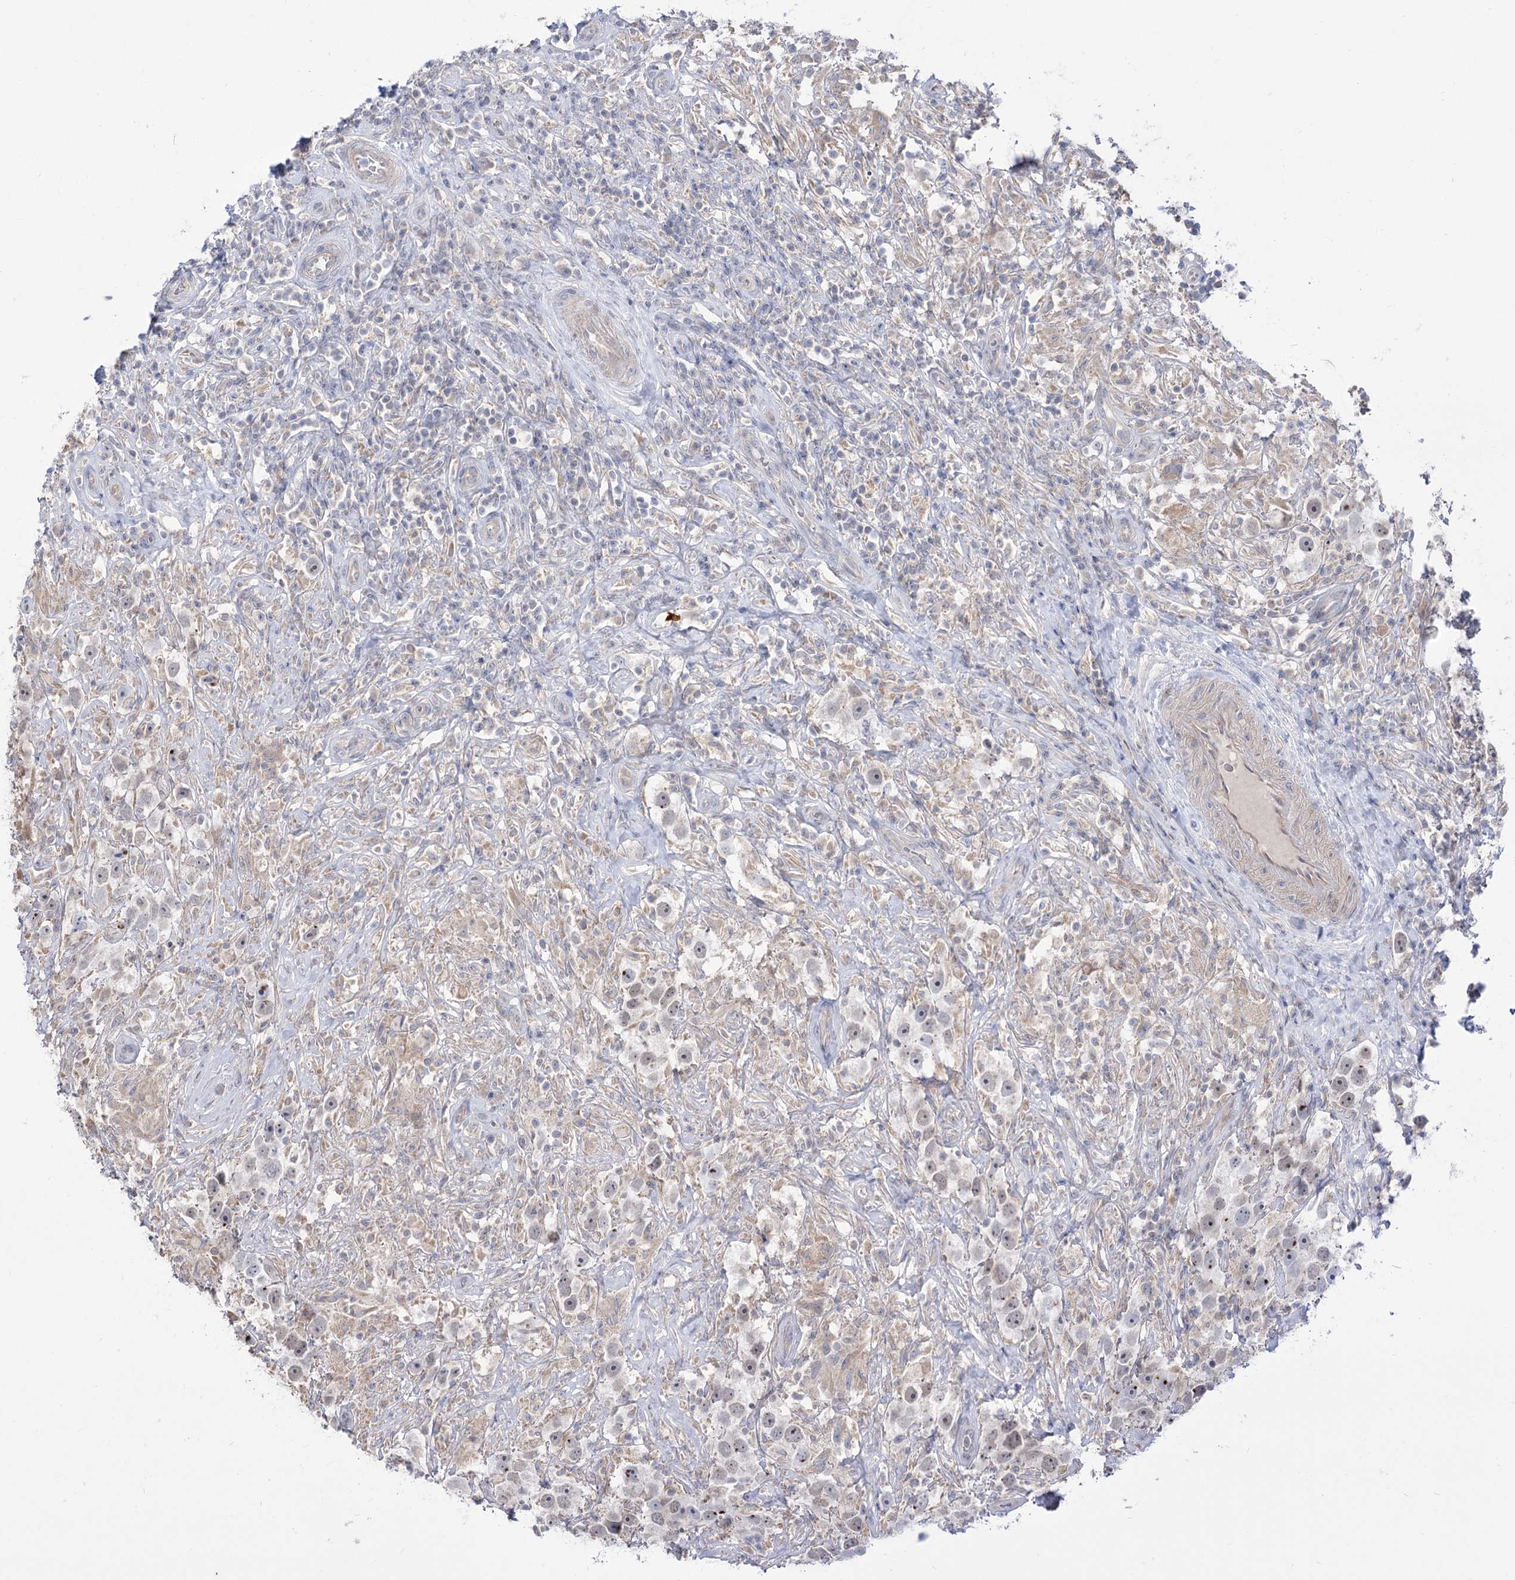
{"staining": {"intensity": "weak", "quantity": "<25%", "location": "cytoplasmic/membranous"}, "tissue": "testis cancer", "cell_type": "Tumor cells", "image_type": "cancer", "snomed": [{"axis": "morphology", "description": "Seminoma, NOS"}, {"axis": "topography", "description": "Testis"}], "caption": "Immunohistochemistry of seminoma (testis) exhibits no positivity in tumor cells. (Immunohistochemistry, brightfield microscopy, high magnification).", "gene": "HELT", "patient": {"sex": "male", "age": 49}}